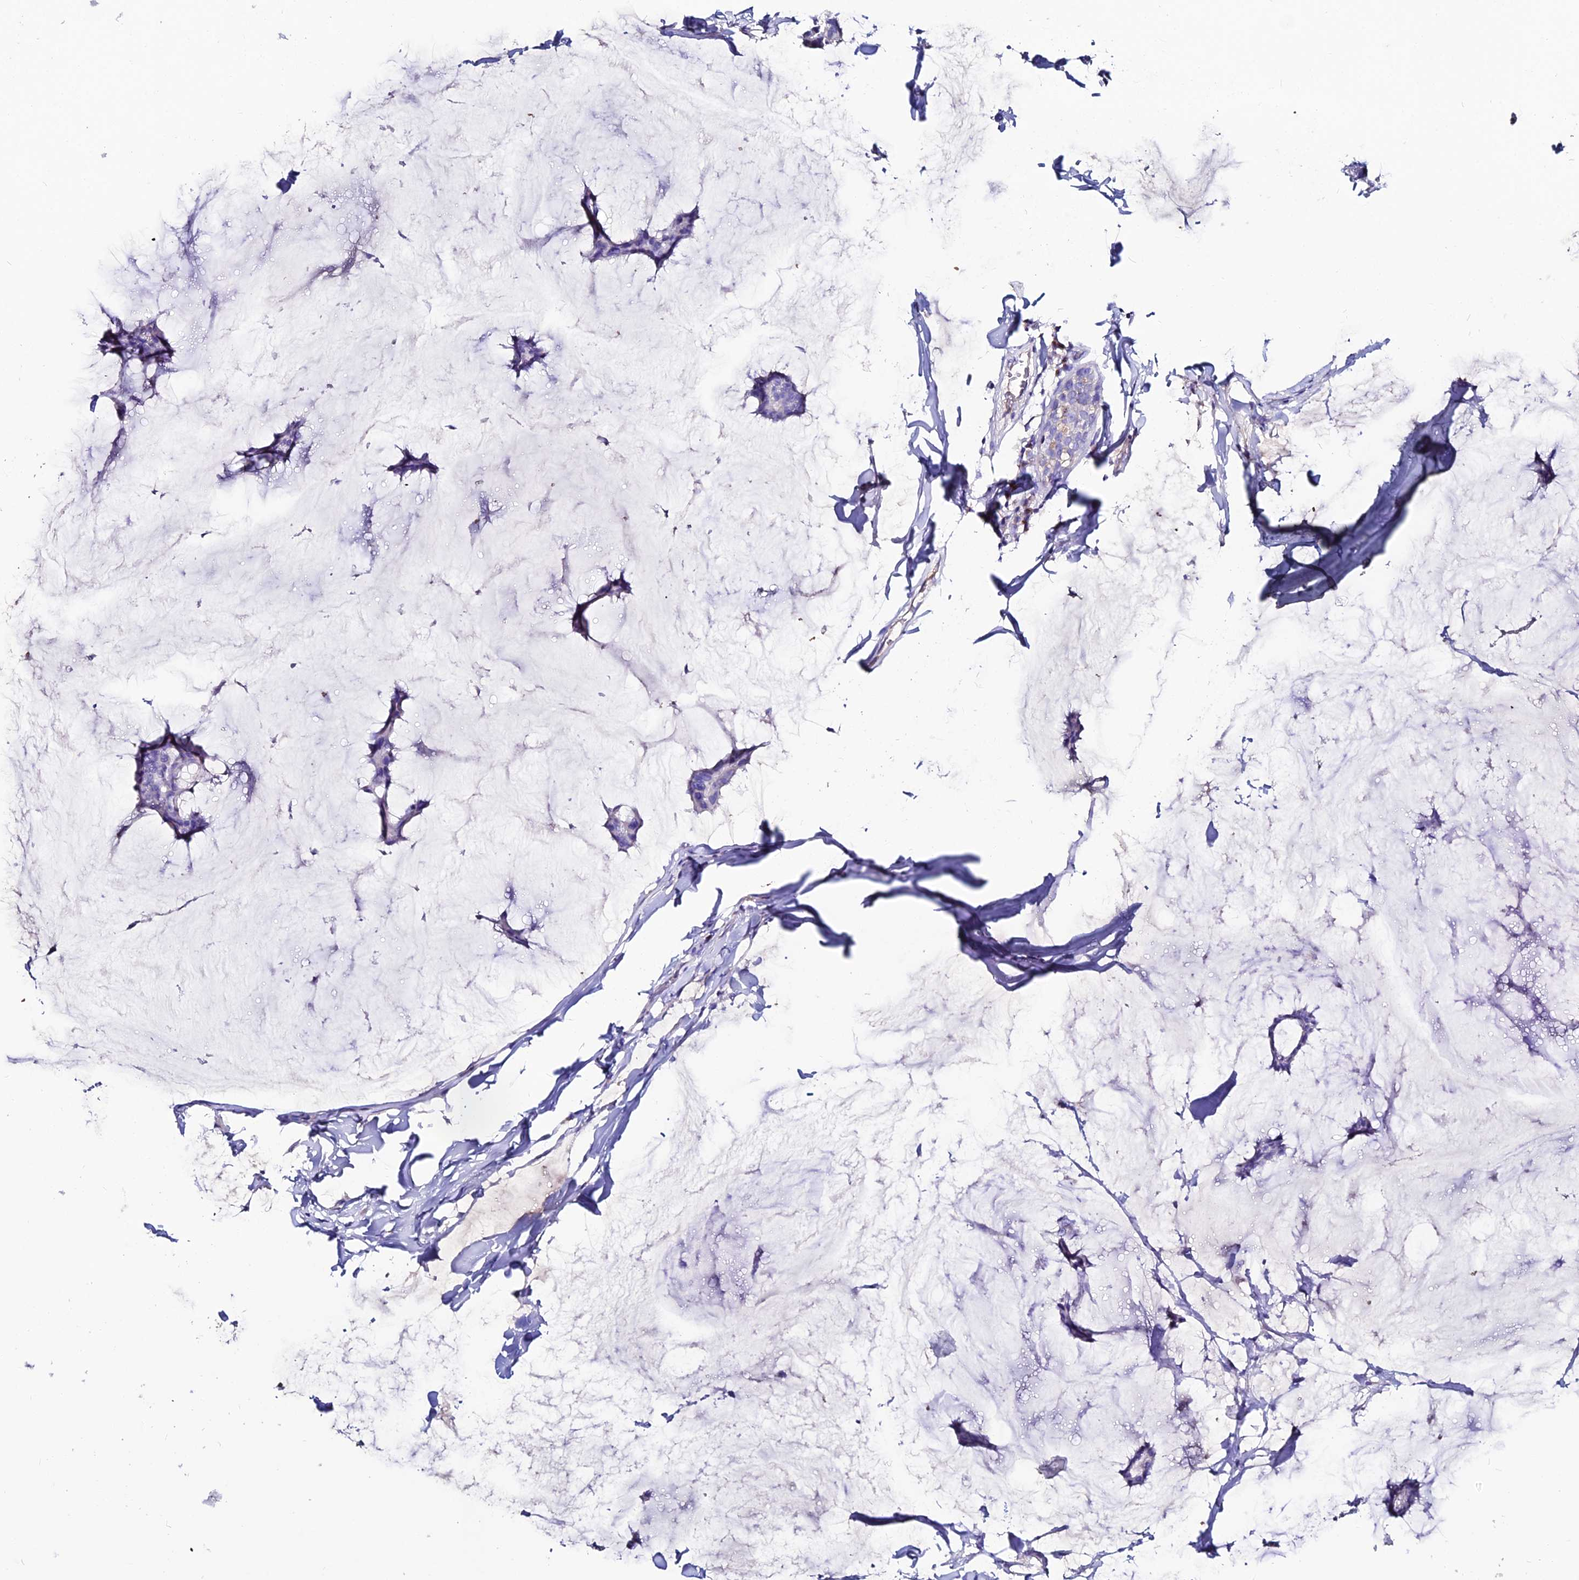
{"staining": {"intensity": "negative", "quantity": "none", "location": "none"}, "tissue": "breast cancer", "cell_type": "Tumor cells", "image_type": "cancer", "snomed": [{"axis": "morphology", "description": "Duct carcinoma"}, {"axis": "topography", "description": "Breast"}], "caption": "The histopathology image shows no staining of tumor cells in breast cancer.", "gene": "SLC25A16", "patient": {"sex": "female", "age": 93}}